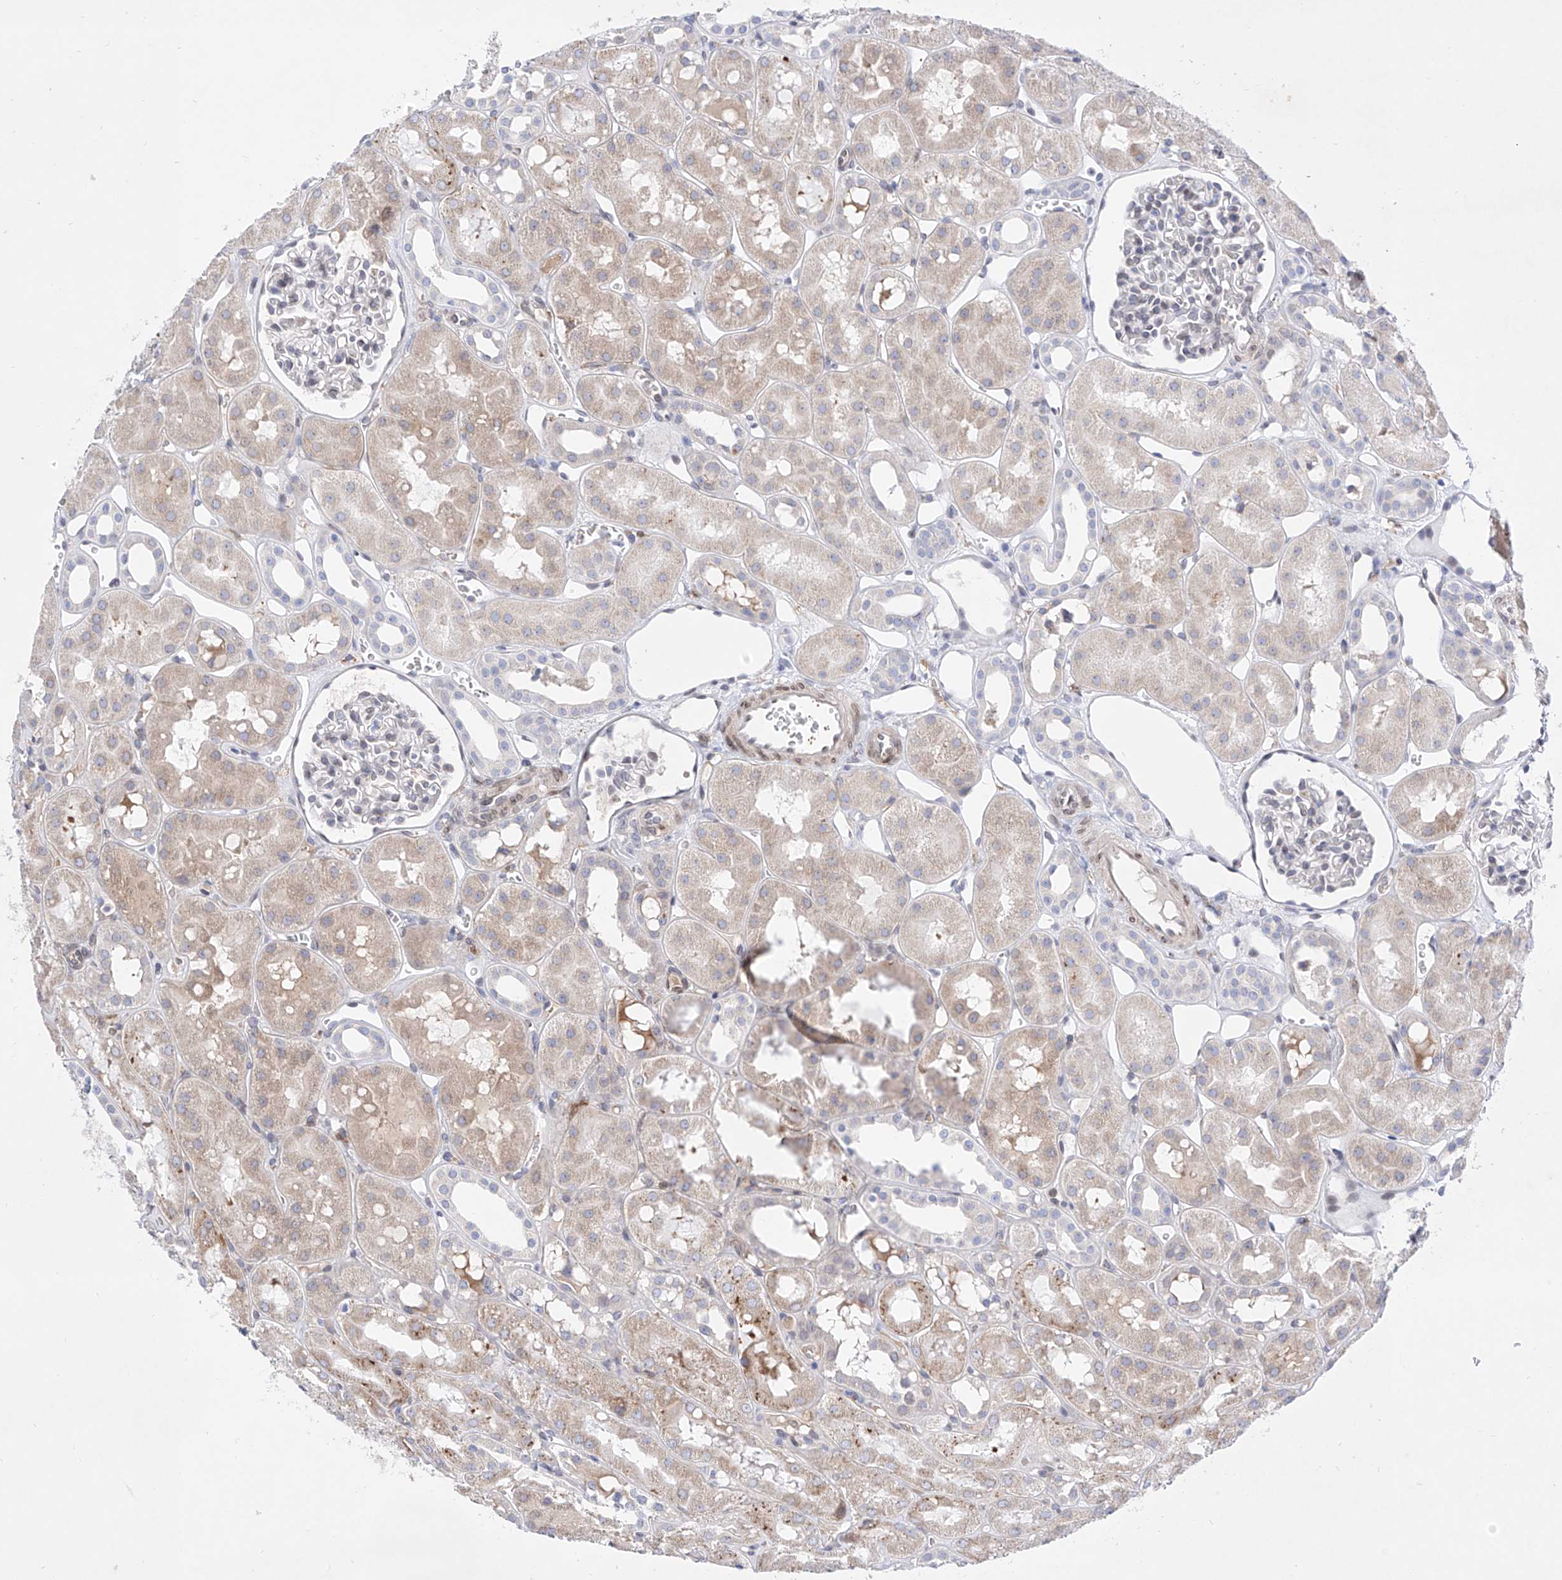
{"staining": {"intensity": "negative", "quantity": "none", "location": "none"}, "tissue": "kidney", "cell_type": "Cells in glomeruli", "image_type": "normal", "snomed": [{"axis": "morphology", "description": "Normal tissue, NOS"}, {"axis": "topography", "description": "Kidney"}], "caption": "An immunohistochemistry (IHC) image of unremarkable kidney is shown. There is no staining in cells in glomeruli of kidney. Brightfield microscopy of immunohistochemistry (IHC) stained with DAB (3,3'-diaminobenzidine) (brown) and hematoxylin (blue), captured at high magnification.", "gene": "LCLAT1", "patient": {"sex": "male", "age": 16}}